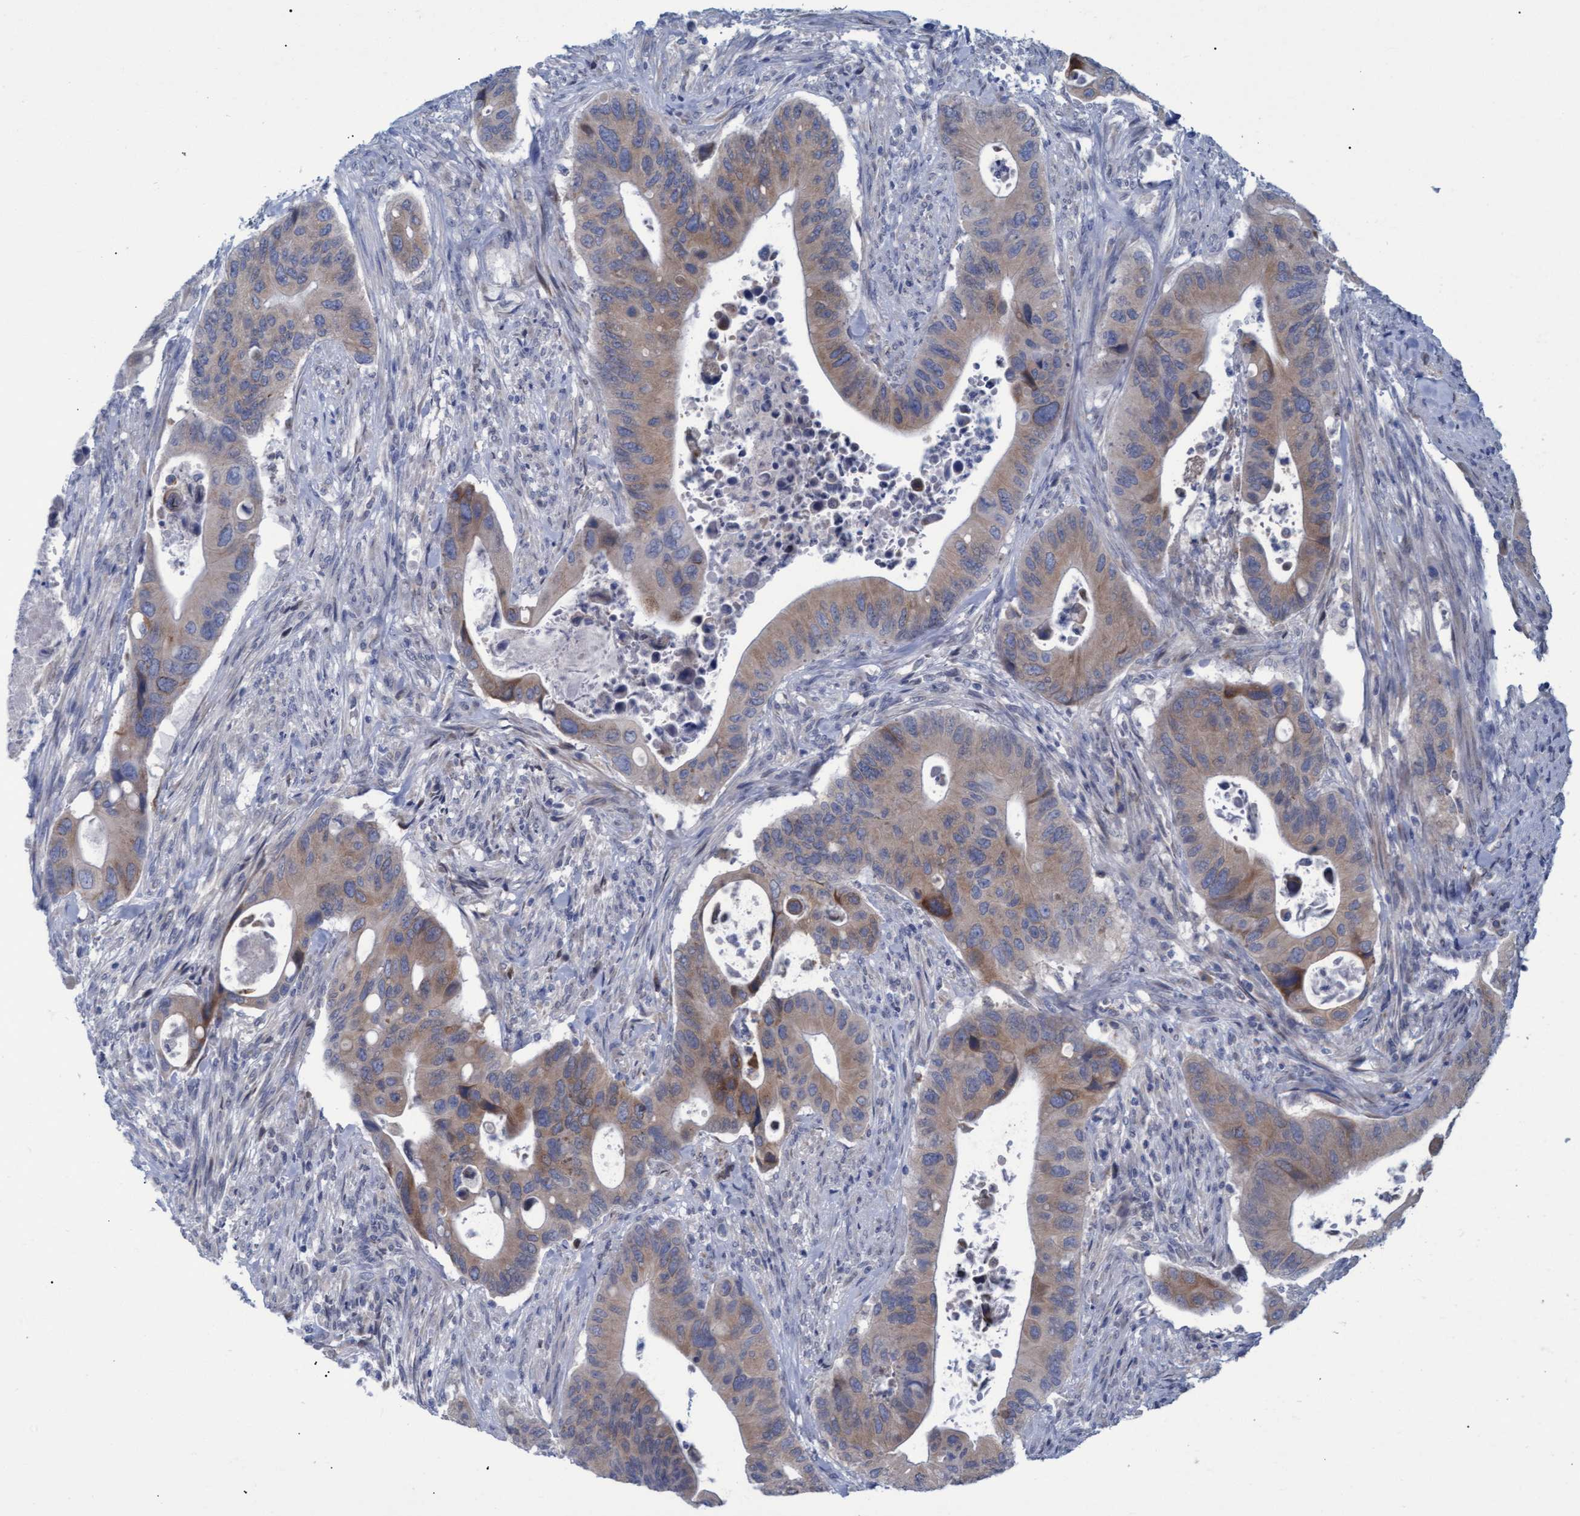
{"staining": {"intensity": "moderate", "quantity": "25%-75%", "location": "cytoplasmic/membranous"}, "tissue": "colorectal cancer", "cell_type": "Tumor cells", "image_type": "cancer", "snomed": [{"axis": "morphology", "description": "Adenocarcinoma, NOS"}, {"axis": "topography", "description": "Rectum"}], "caption": "Tumor cells show medium levels of moderate cytoplasmic/membranous positivity in about 25%-75% of cells in human colorectal cancer (adenocarcinoma).", "gene": "SSTR3", "patient": {"sex": "female", "age": 57}}